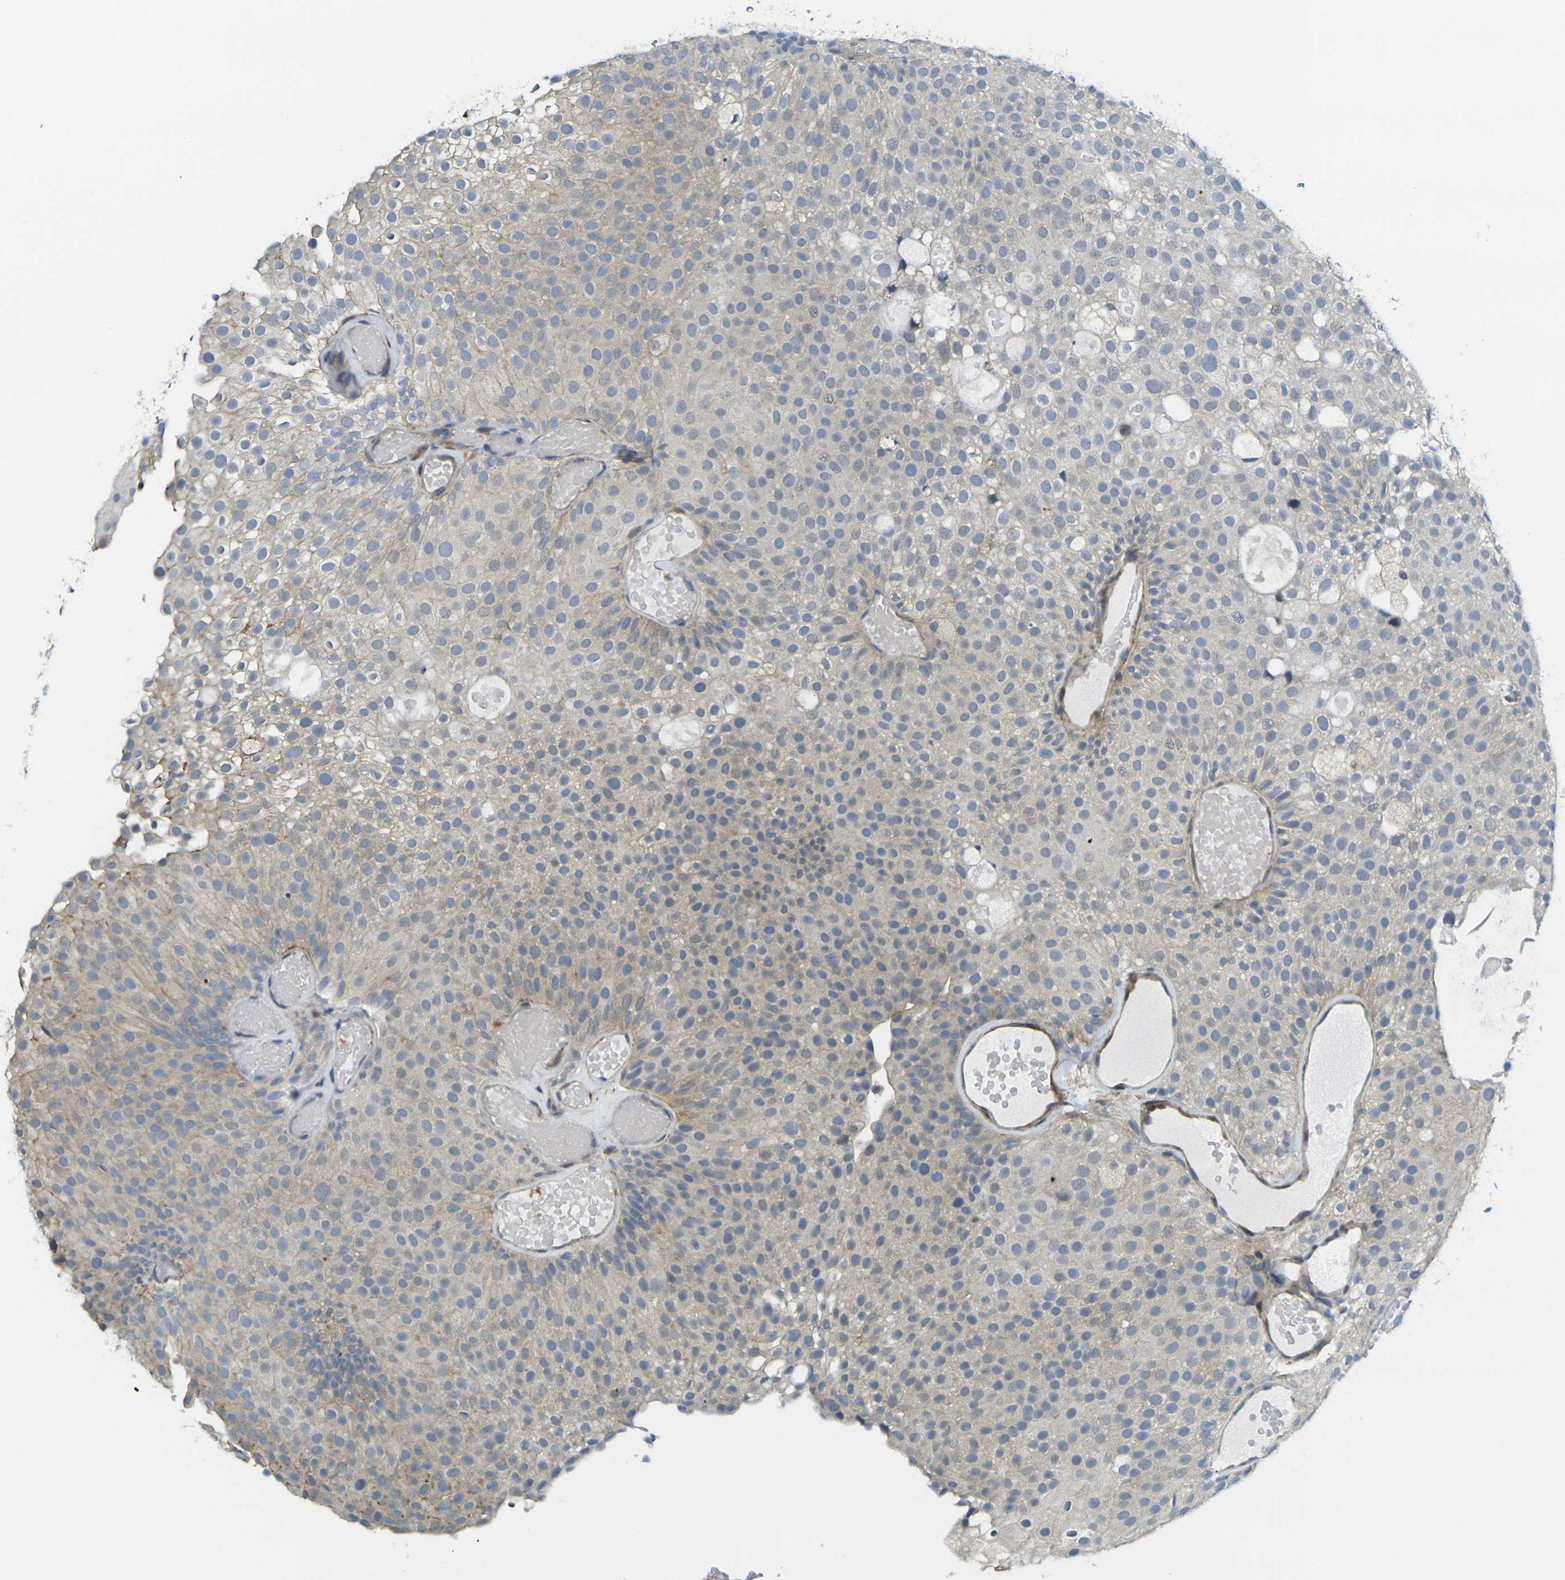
{"staining": {"intensity": "weak", "quantity": "<25%", "location": "cytoplasmic/membranous"}, "tissue": "urothelial cancer", "cell_type": "Tumor cells", "image_type": "cancer", "snomed": [{"axis": "morphology", "description": "Urothelial carcinoma, Low grade"}, {"axis": "topography", "description": "Urinary bladder"}], "caption": "Immunohistochemistry image of neoplastic tissue: urothelial cancer stained with DAB (3,3'-diaminobenzidine) demonstrates no significant protein staining in tumor cells.", "gene": "LASP1", "patient": {"sex": "male", "age": 78}}